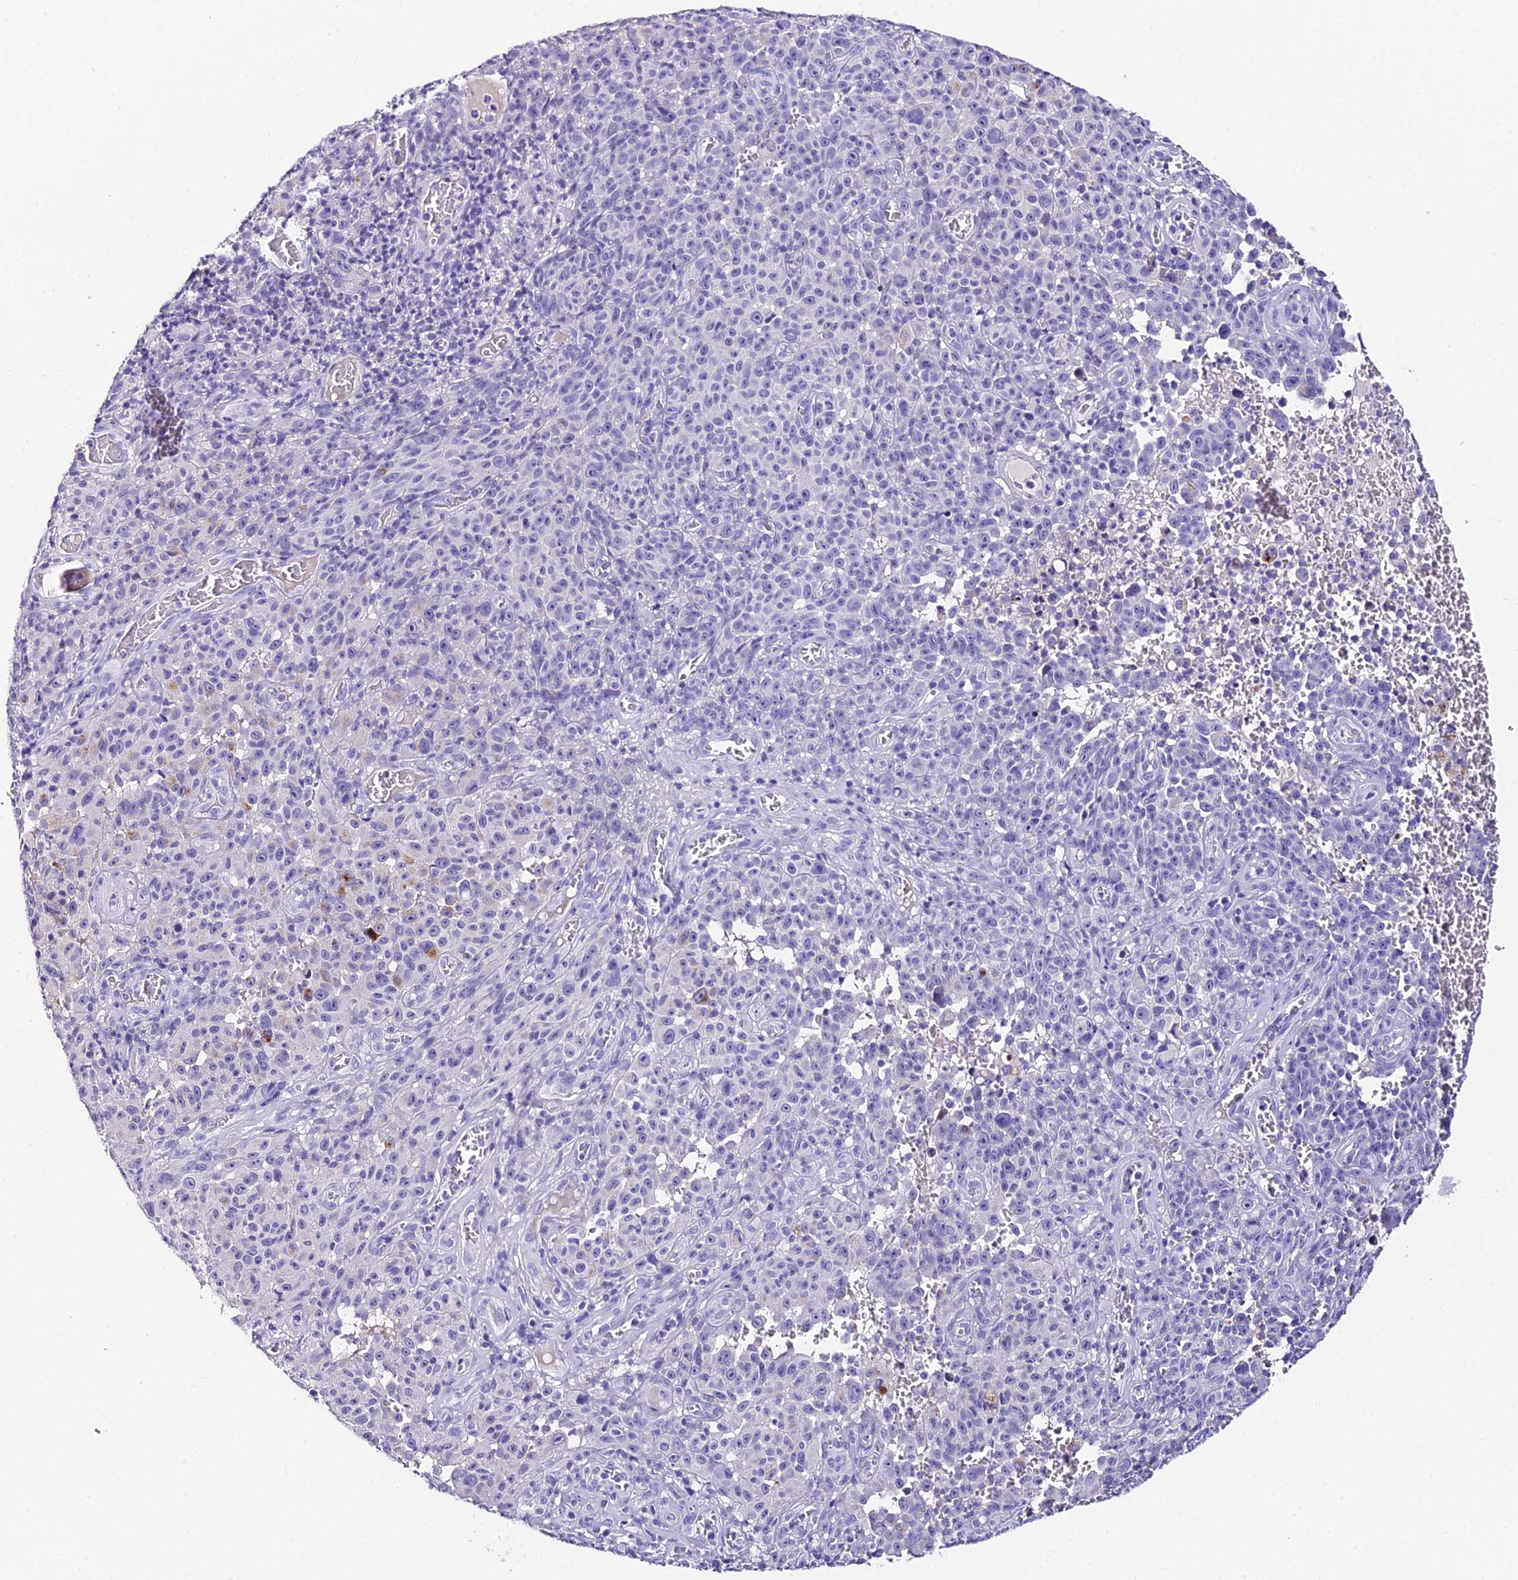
{"staining": {"intensity": "negative", "quantity": "none", "location": "none"}, "tissue": "melanoma", "cell_type": "Tumor cells", "image_type": "cancer", "snomed": [{"axis": "morphology", "description": "Malignant melanoma, NOS"}, {"axis": "topography", "description": "Skin"}], "caption": "Micrograph shows no significant protein staining in tumor cells of melanoma.", "gene": "C12orf29", "patient": {"sex": "female", "age": 82}}